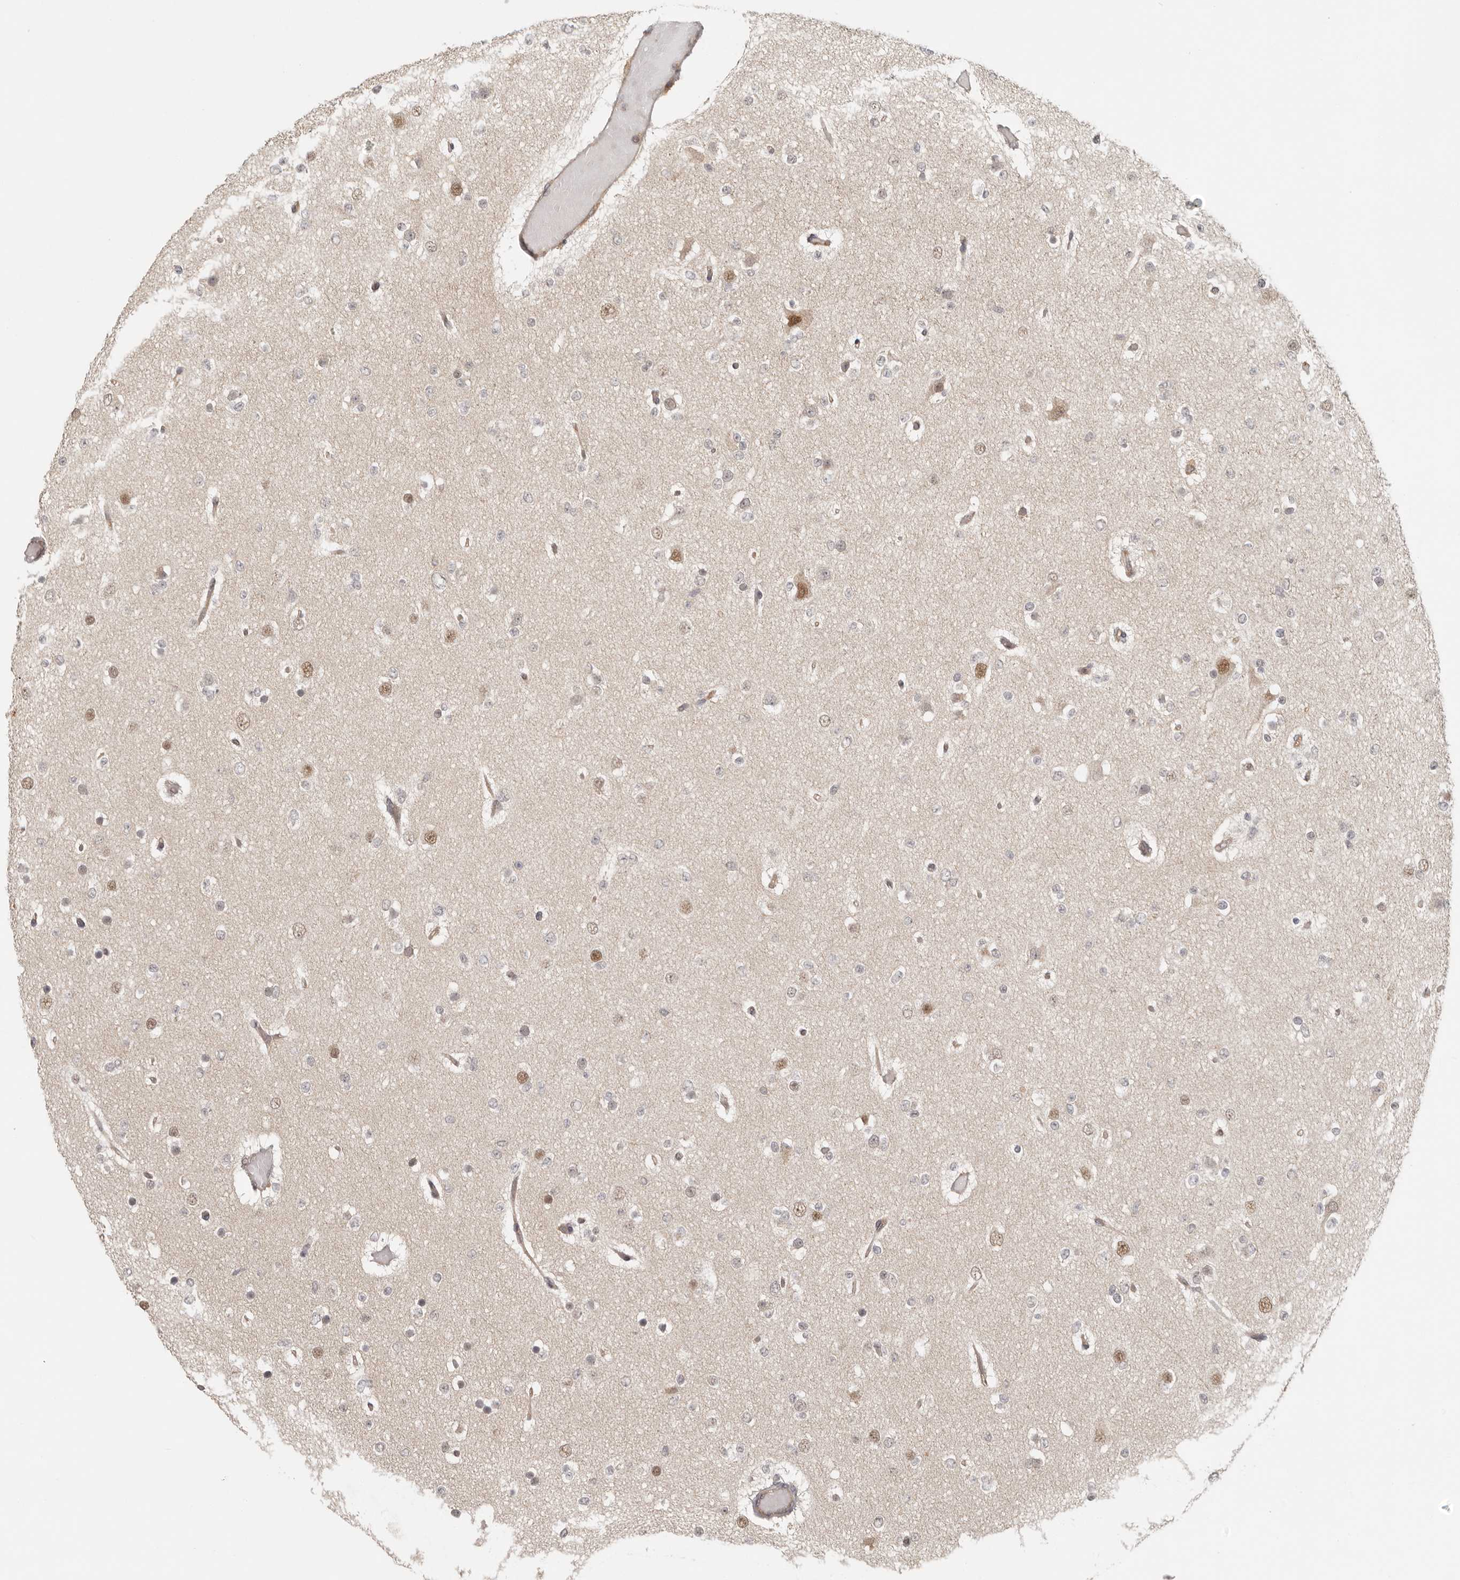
{"staining": {"intensity": "weak", "quantity": "<25%", "location": "nuclear"}, "tissue": "glioma", "cell_type": "Tumor cells", "image_type": "cancer", "snomed": [{"axis": "morphology", "description": "Glioma, malignant, Low grade"}, {"axis": "topography", "description": "Brain"}], "caption": "This is an IHC photomicrograph of glioma. There is no positivity in tumor cells.", "gene": "PSMA5", "patient": {"sex": "female", "age": 22}}